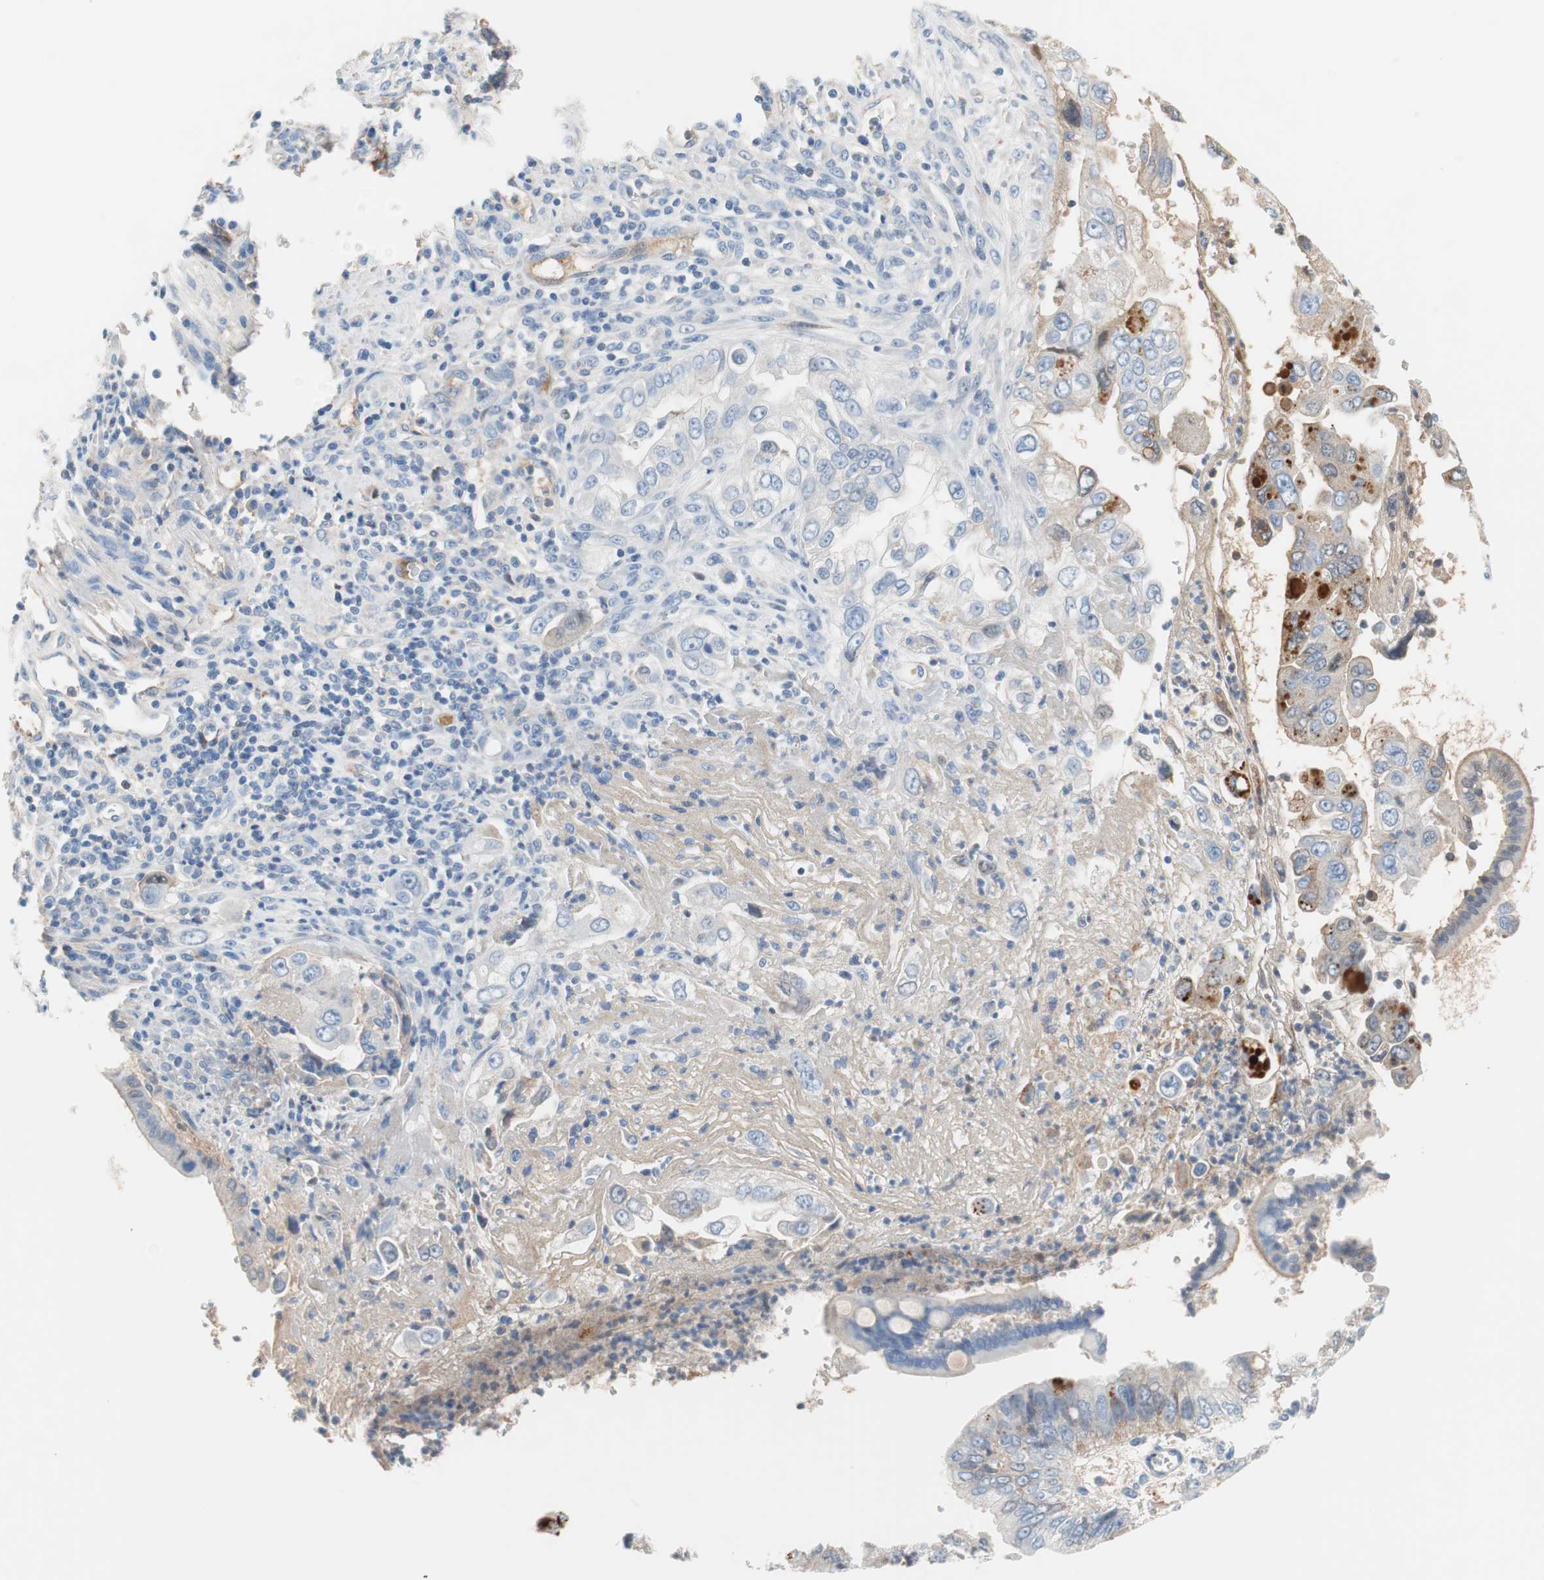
{"staining": {"intensity": "negative", "quantity": "none", "location": "none"}, "tissue": "pancreatic cancer", "cell_type": "Tumor cells", "image_type": "cancer", "snomed": [{"axis": "morphology", "description": "Normal tissue, NOS"}, {"axis": "topography", "description": "Lymph node"}], "caption": "This is an immunohistochemistry (IHC) image of pancreatic cancer. There is no expression in tumor cells.", "gene": "RBP4", "patient": {"sex": "male", "age": 50}}